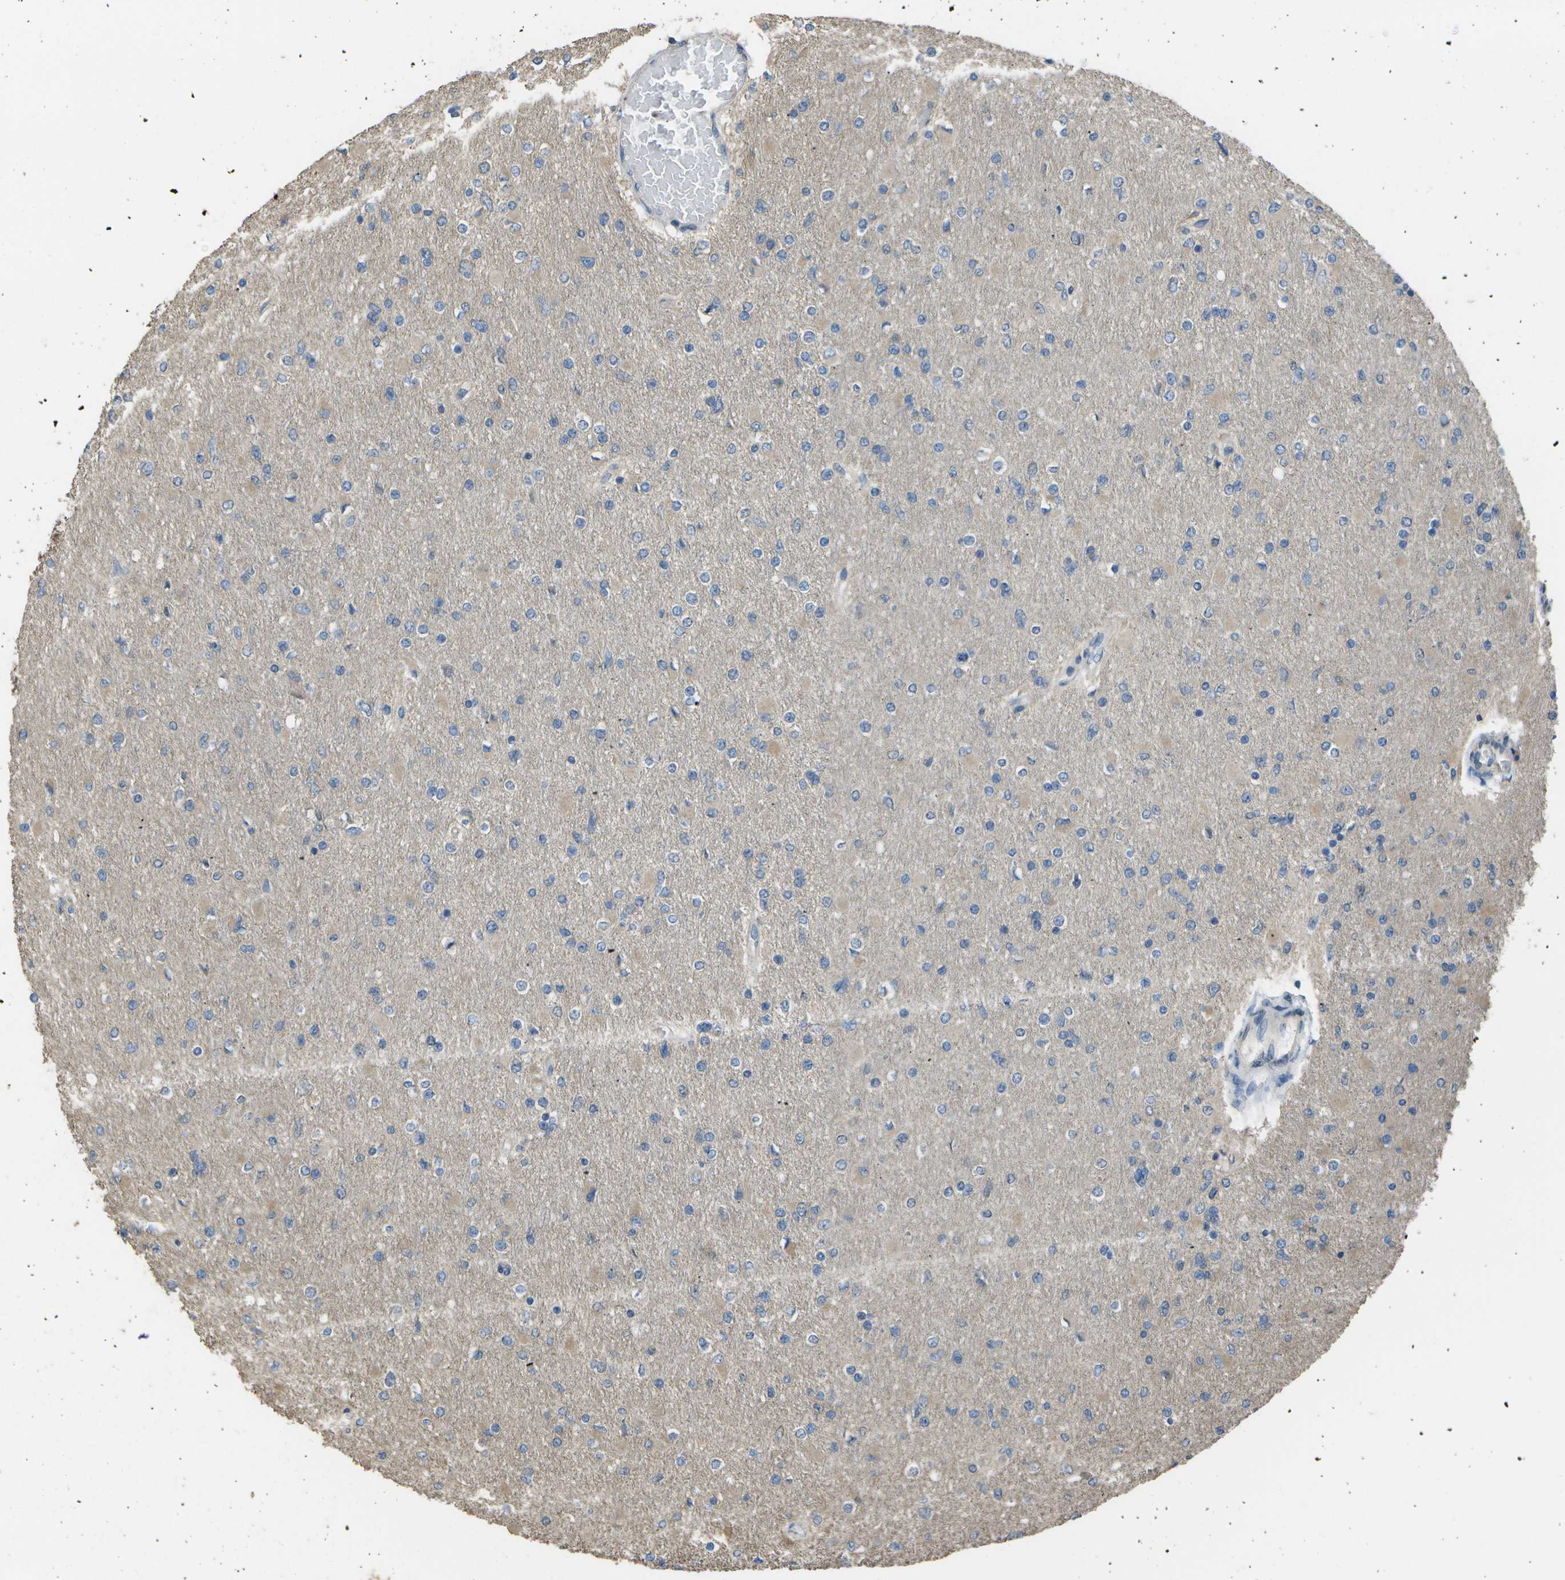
{"staining": {"intensity": "negative", "quantity": "none", "location": "none"}, "tissue": "glioma", "cell_type": "Tumor cells", "image_type": "cancer", "snomed": [{"axis": "morphology", "description": "Glioma, malignant, High grade"}, {"axis": "topography", "description": "Cerebral cortex"}], "caption": "This is an immunohistochemistry micrograph of malignant high-grade glioma. There is no positivity in tumor cells.", "gene": "CLNS1A", "patient": {"sex": "female", "age": 36}}